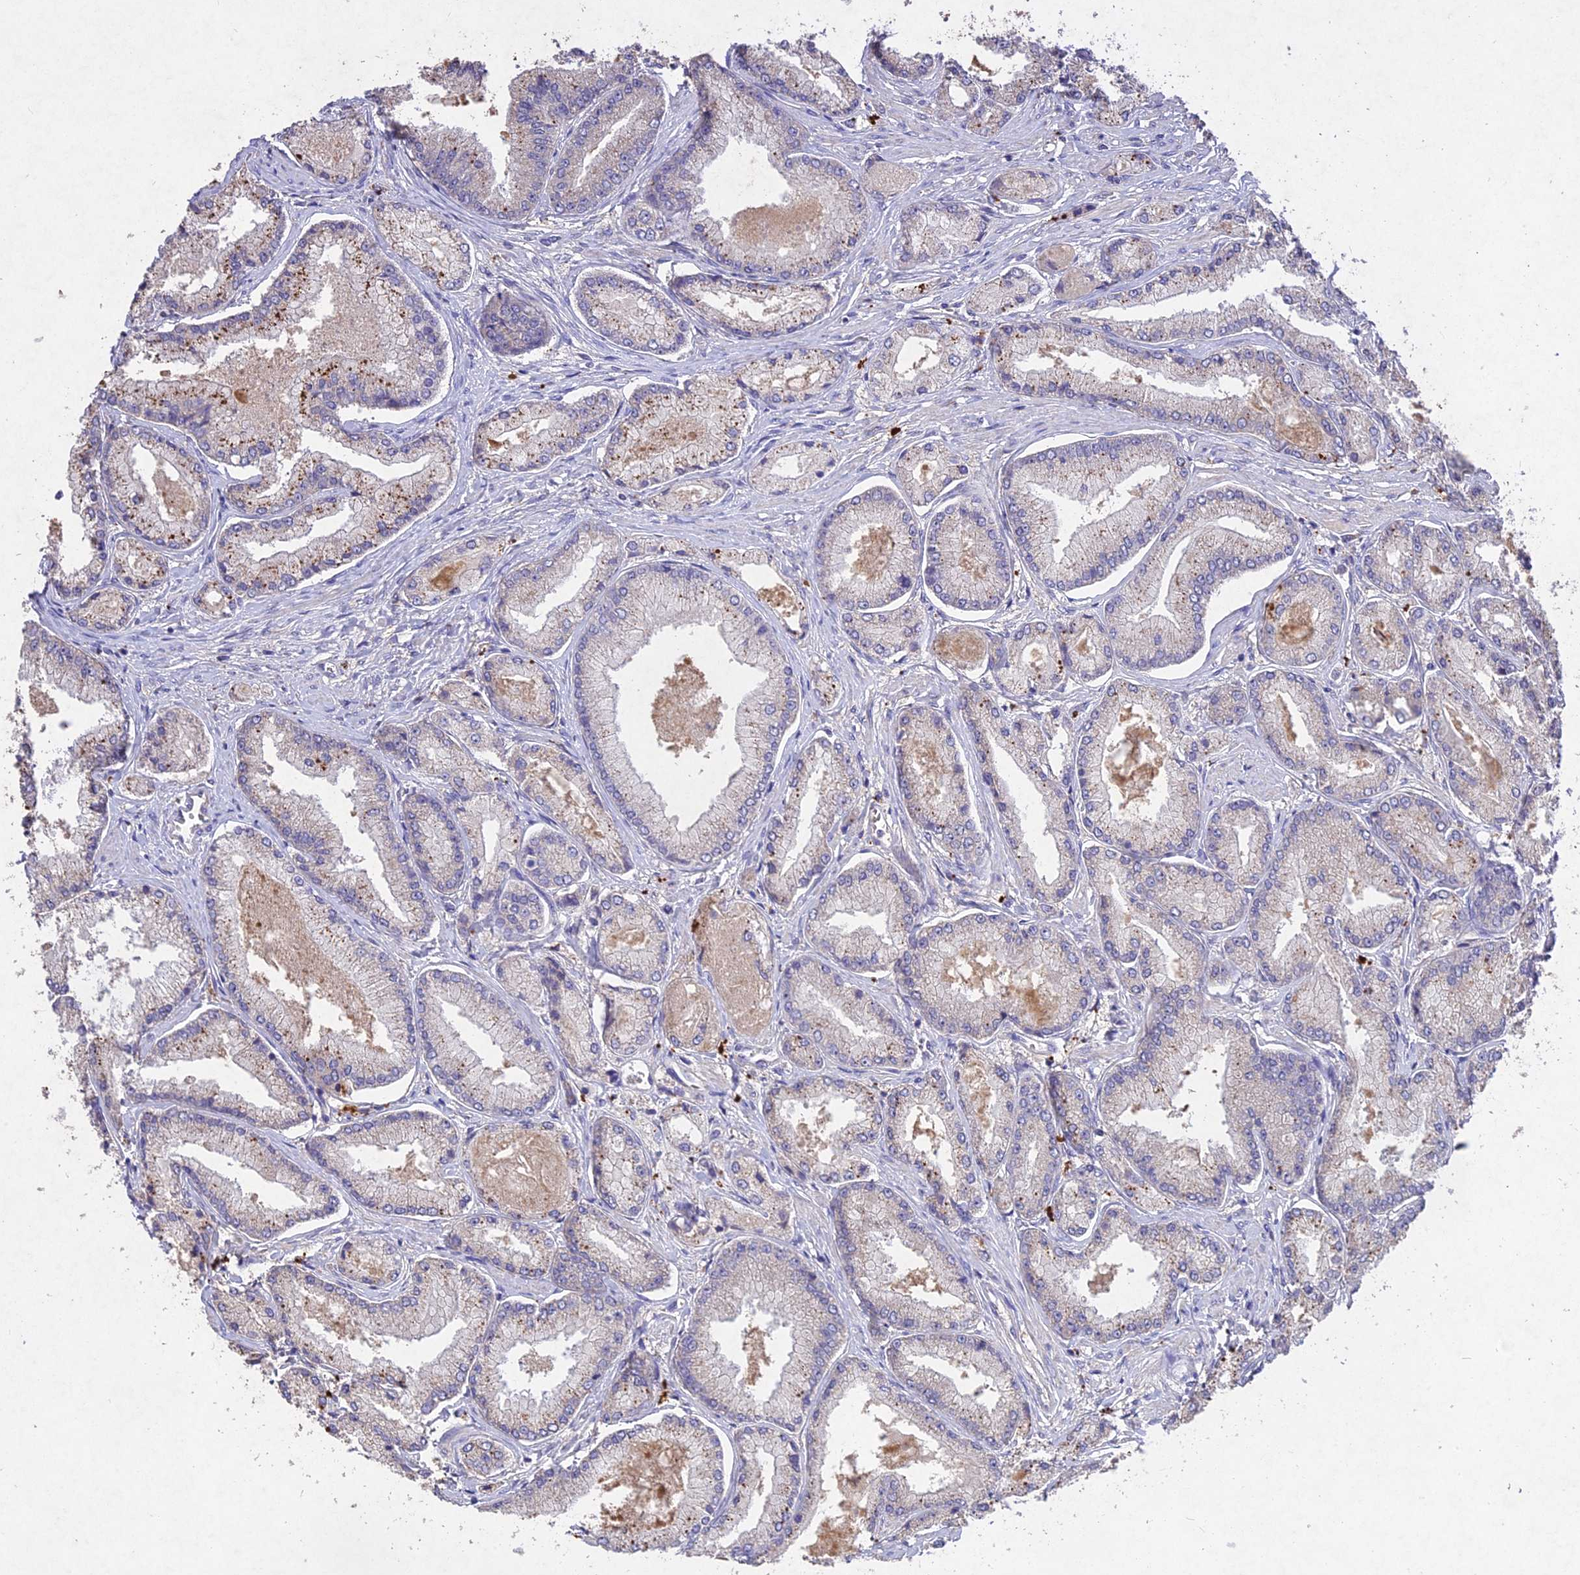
{"staining": {"intensity": "negative", "quantity": "none", "location": "none"}, "tissue": "prostate cancer", "cell_type": "Tumor cells", "image_type": "cancer", "snomed": [{"axis": "morphology", "description": "Adenocarcinoma, Low grade"}, {"axis": "topography", "description": "Prostate"}], "caption": "The IHC image has no significant staining in tumor cells of prostate cancer tissue.", "gene": "SLC26A4", "patient": {"sex": "male", "age": 74}}